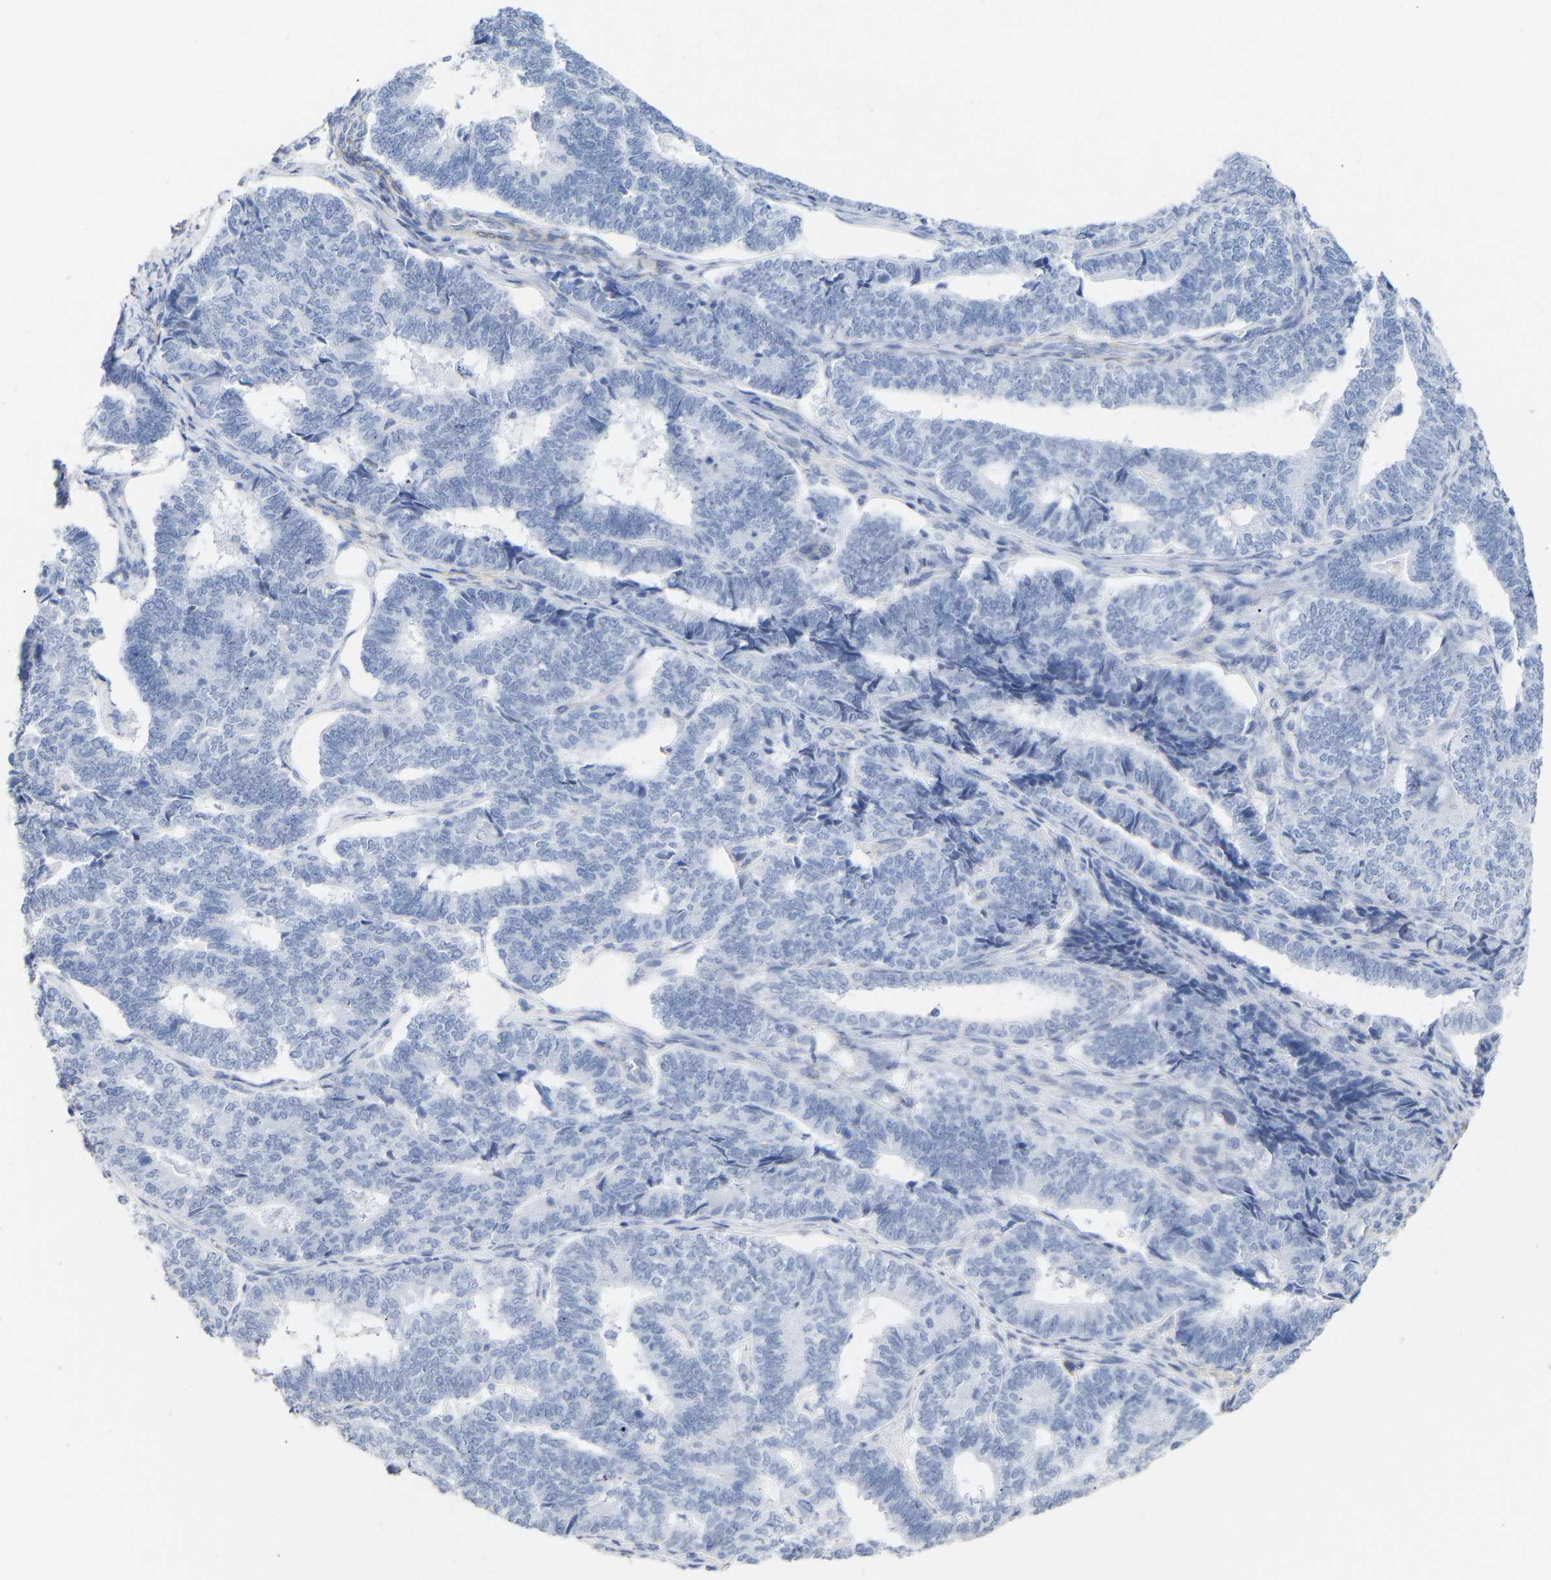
{"staining": {"intensity": "negative", "quantity": "none", "location": "none"}, "tissue": "endometrial cancer", "cell_type": "Tumor cells", "image_type": "cancer", "snomed": [{"axis": "morphology", "description": "Adenocarcinoma, NOS"}, {"axis": "topography", "description": "Endometrium"}], "caption": "Histopathology image shows no protein positivity in tumor cells of adenocarcinoma (endometrial) tissue.", "gene": "AMPH", "patient": {"sex": "female", "age": 70}}